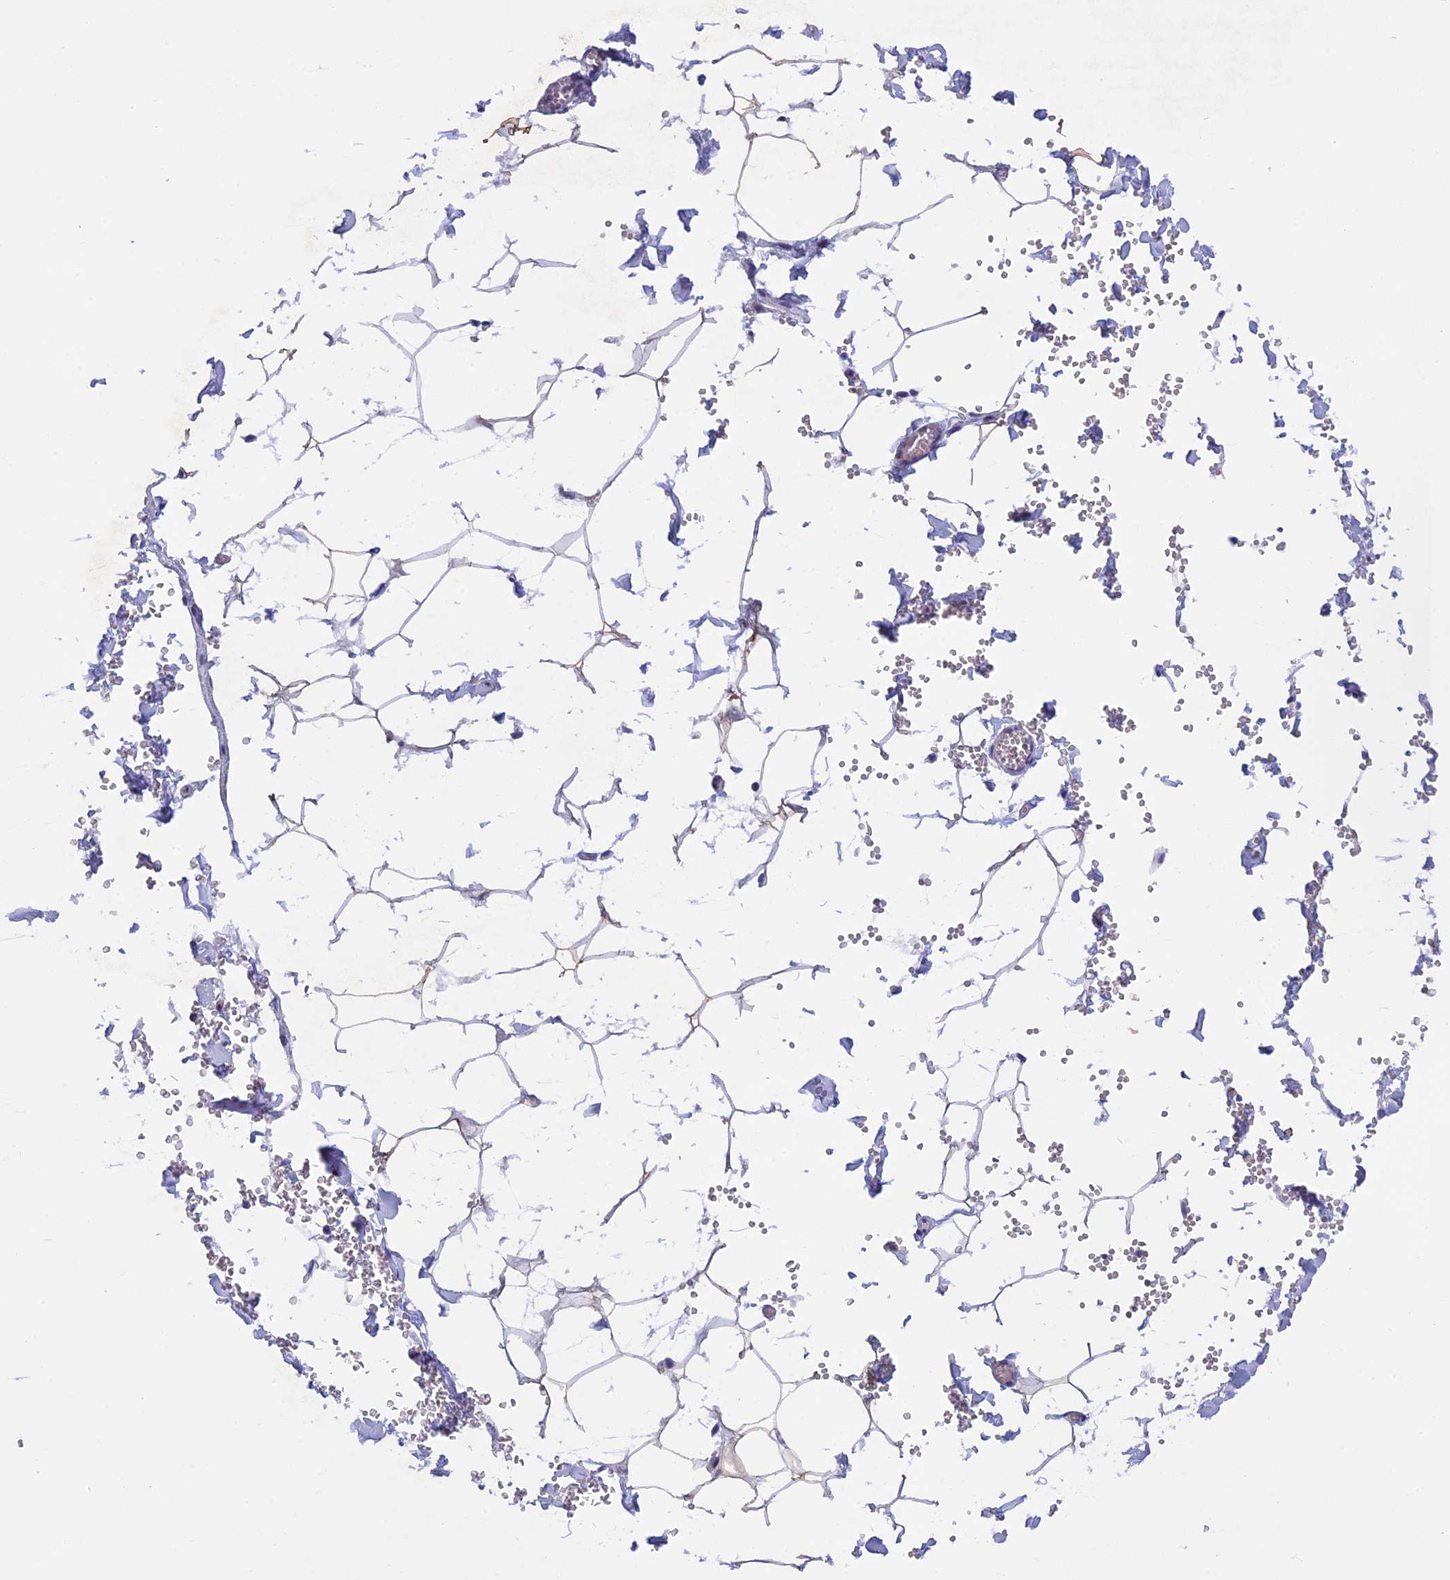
{"staining": {"intensity": "moderate", "quantity": "<25%", "location": "cytoplasmic/membranous"}, "tissue": "adipose tissue", "cell_type": "Adipocytes", "image_type": "normal", "snomed": [{"axis": "morphology", "description": "Normal tissue, NOS"}, {"axis": "topography", "description": "Gallbladder"}, {"axis": "topography", "description": "Peripheral nerve tissue"}], "caption": "Moderate cytoplasmic/membranous staining is appreciated in approximately <25% of adipocytes in benign adipose tissue. The staining was performed using DAB (3,3'-diaminobenzidine), with brown indicating positive protein expression. Nuclei are stained blue with hematoxylin.", "gene": "ZNF317", "patient": {"sex": "male", "age": 38}}